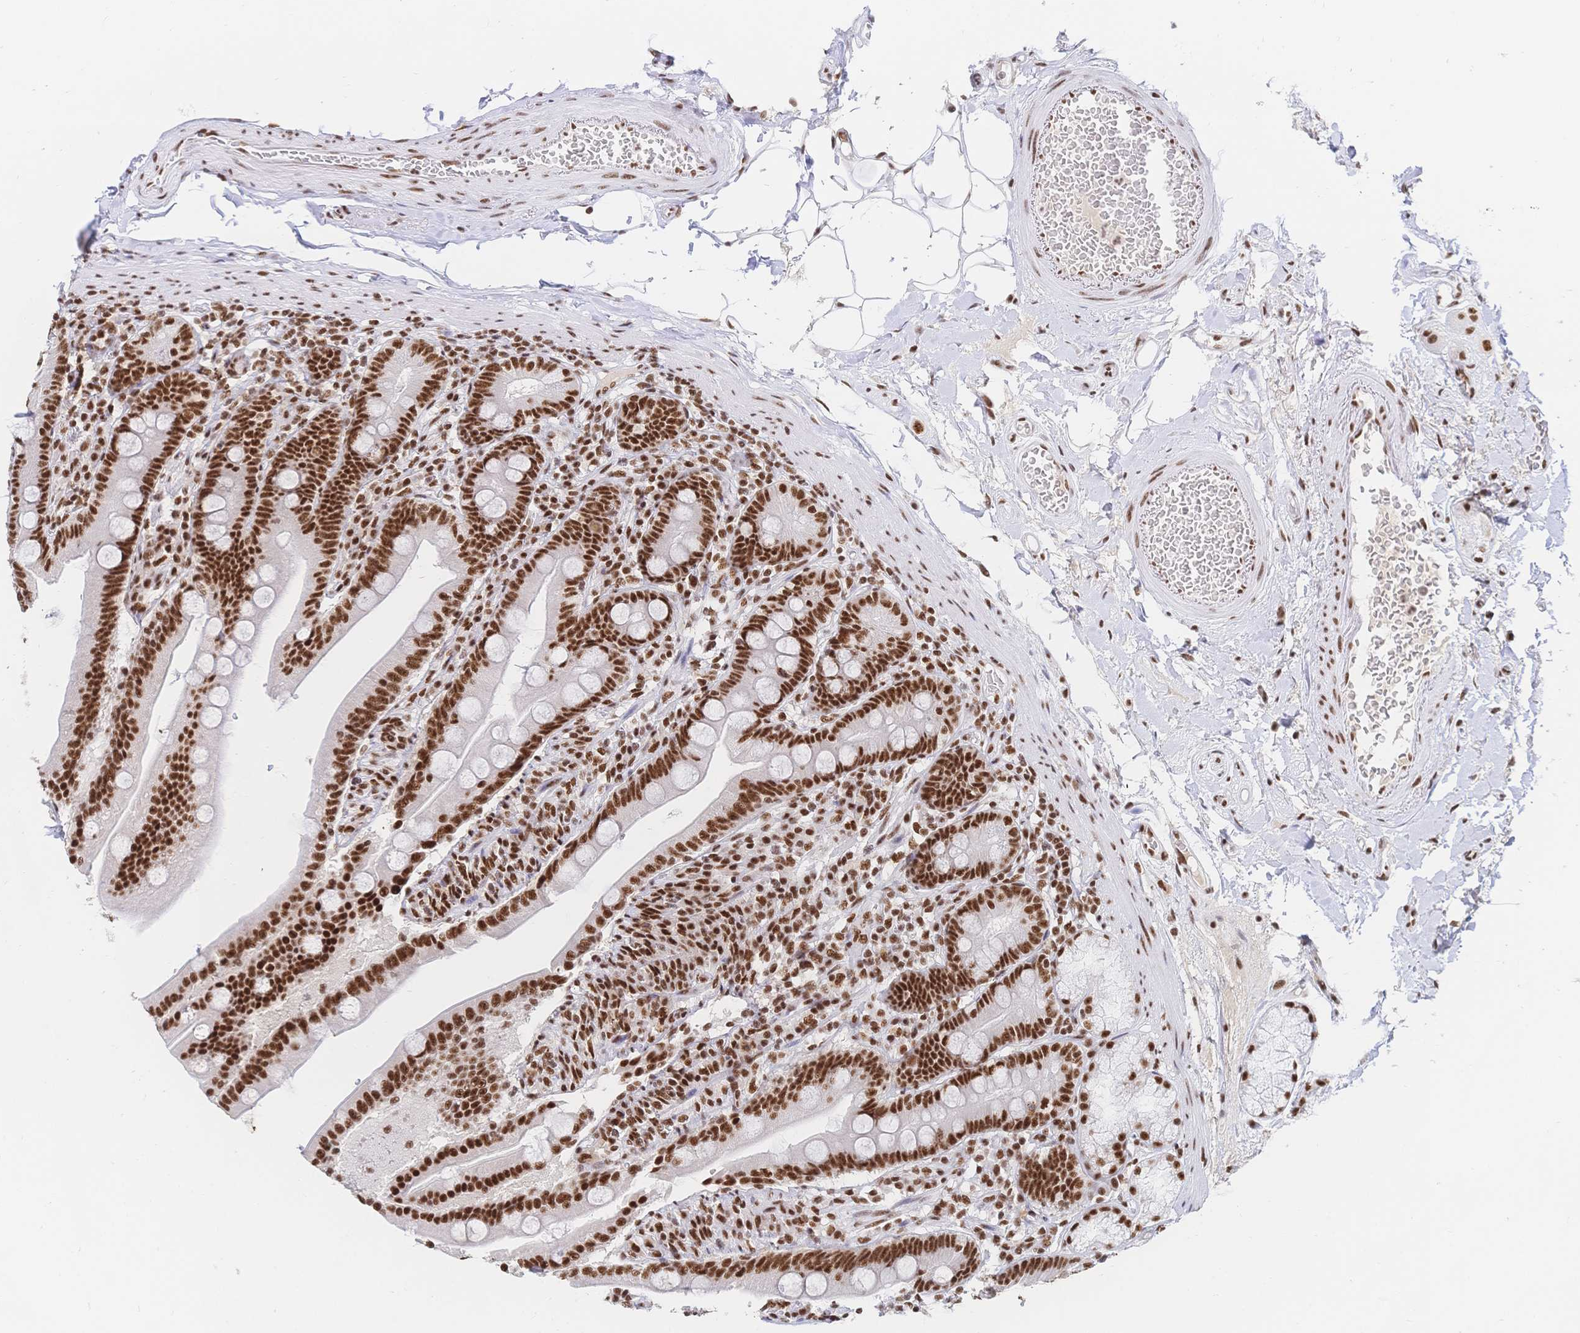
{"staining": {"intensity": "strong", "quantity": ">75%", "location": "nuclear"}, "tissue": "duodenum", "cell_type": "Glandular cells", "image_type": "normal", "snomed": [{"axis": "morphology", "description": "Normal tissue, NOS"}, {"axis": "topography", "description": "Duodenum"}], "caption": "Immunohistochemical staining of unremarkable human duodenum shows strong nuclear protein expression in approximately >75% of glandular cells.", "gene": "SRSF1", "patient": {"sex": "female", "age": 67}}